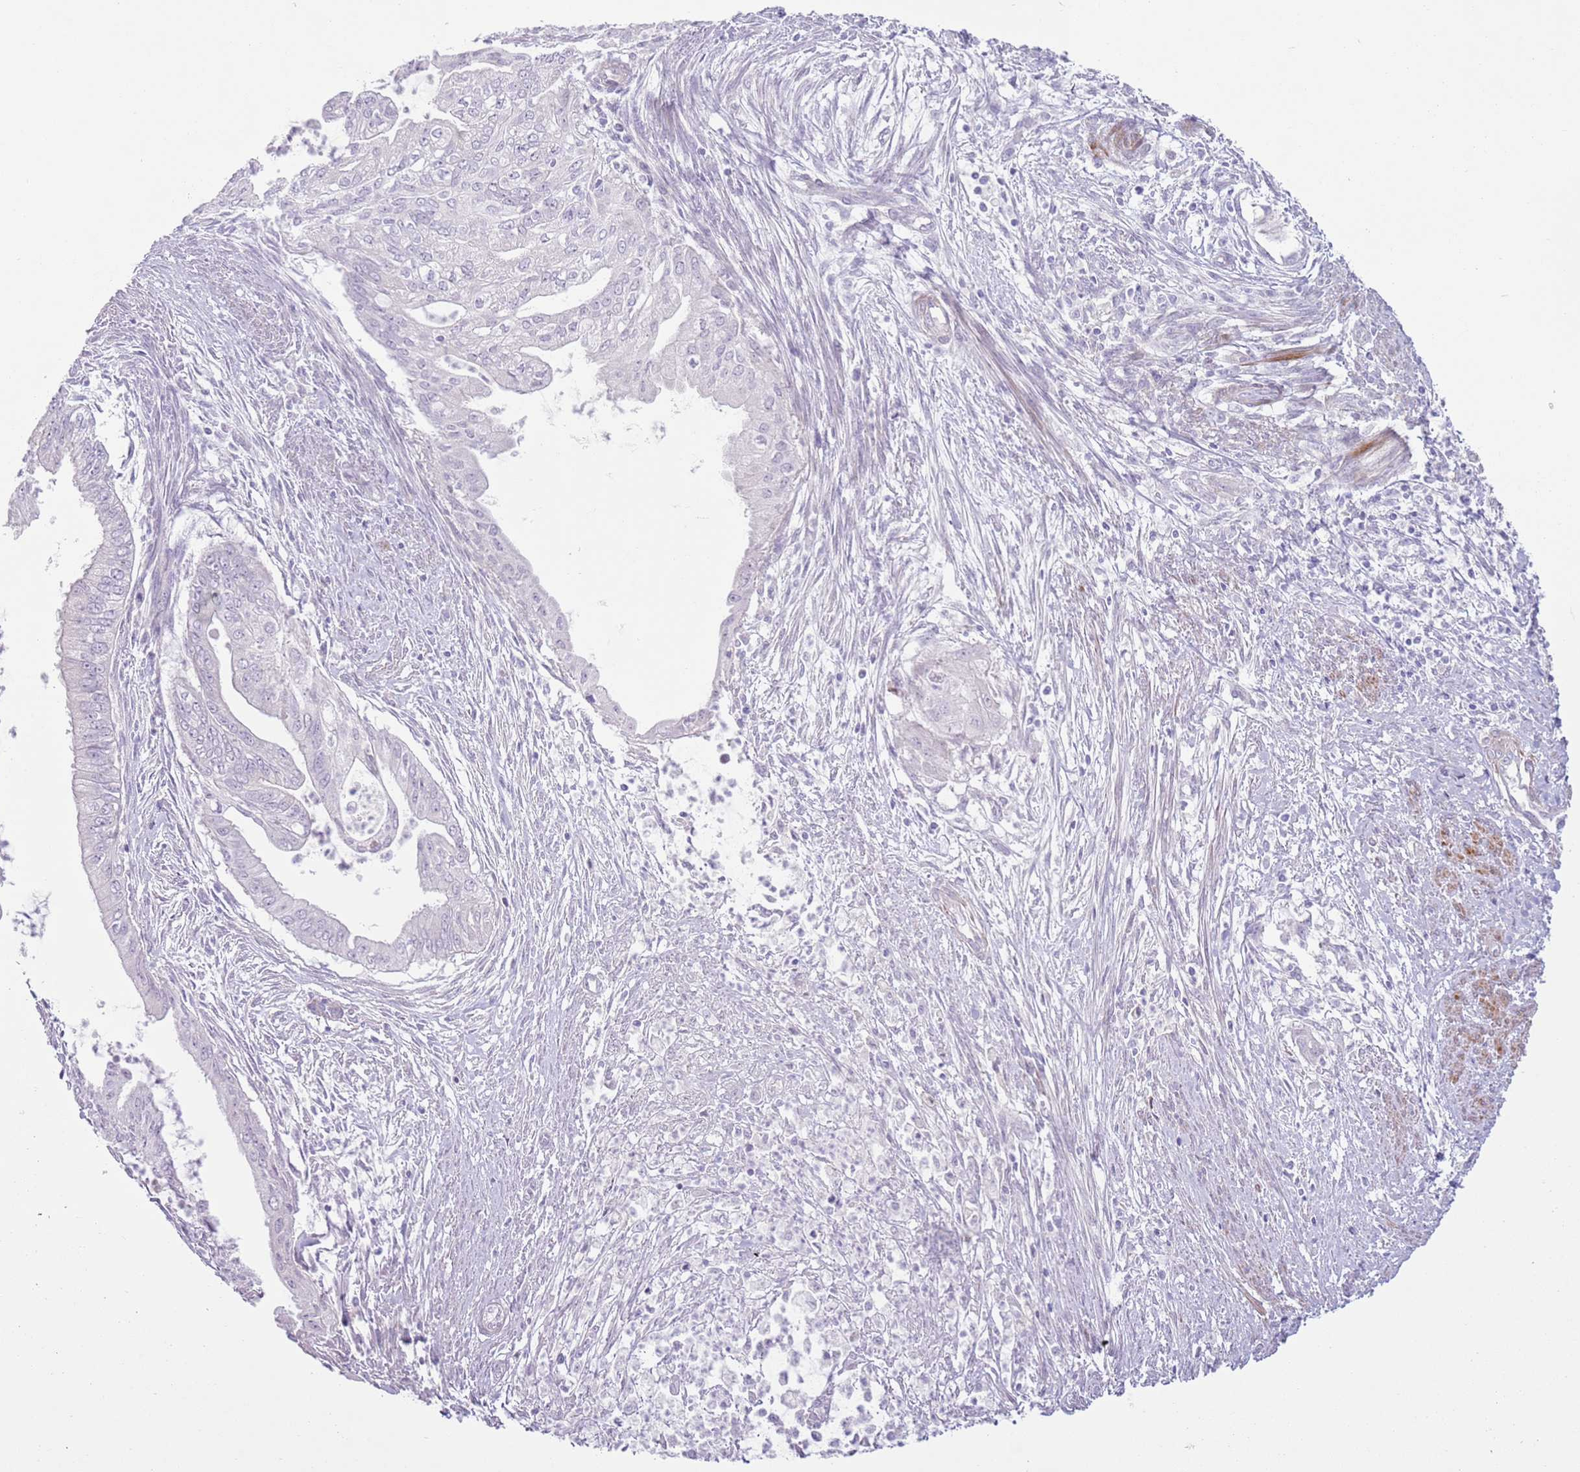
{"staining": {"intensity": "negative", "quantity": "none", "location": "none"}, "tissue": "endometrial cancer", "cell_type": "Tumor cells", "image_type": "cancer", "snomed": [{"axis": "morphology", "description": "Adenocarcinoma, NOS"}, {"axis": "topography", "description": "Endometrium"}], "caption": "The immunohistochemistry (IHC) image has no significant positivity in tumor cells of endometrial cancer (adenocarcinoma) tissue.", "gene": "ZNF239", "patient": {"sex": "female", "age": 73}}